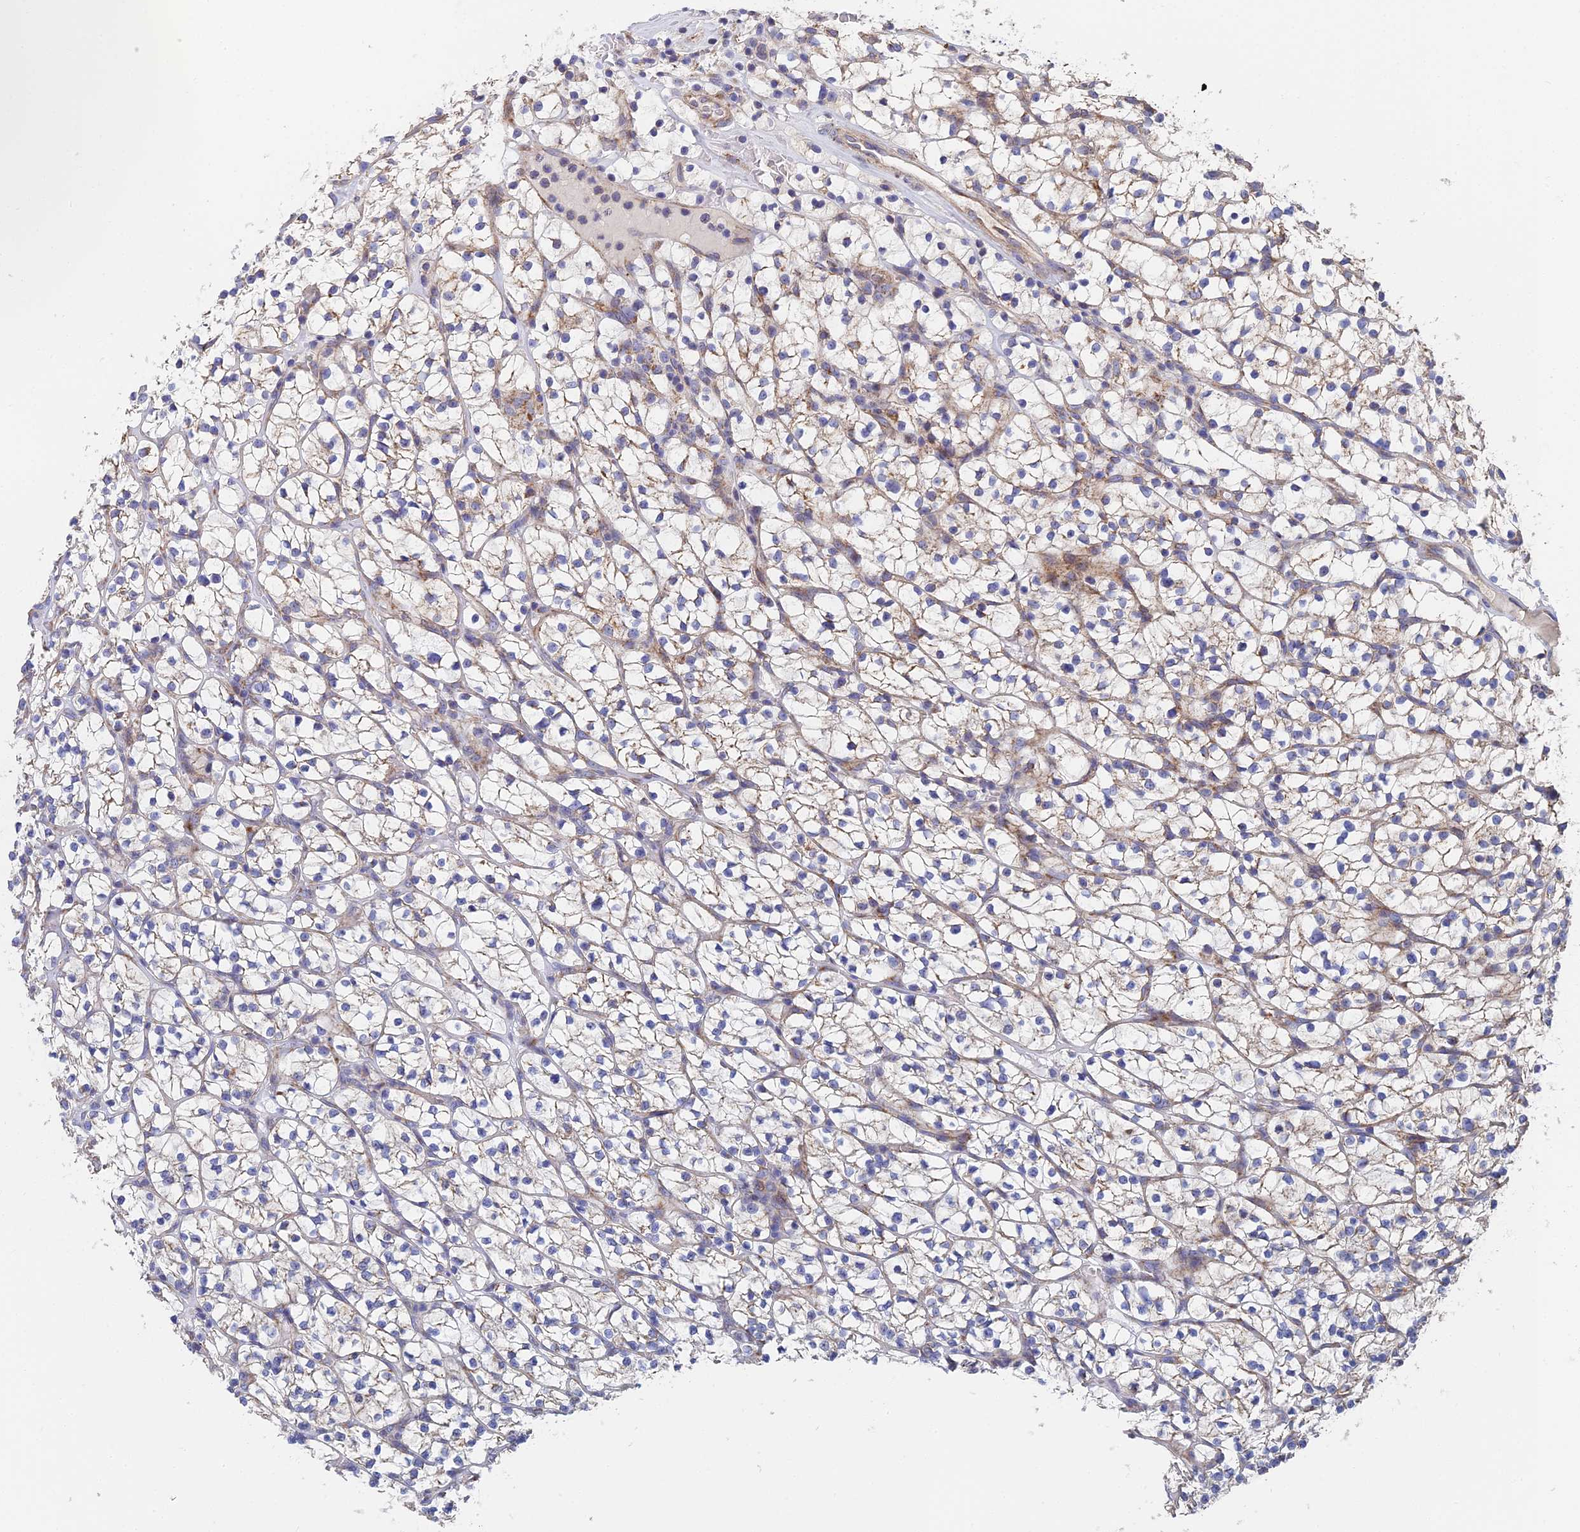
{"staining": {"intensity": "weak", "quantity": "<25%", "location": "cytoplasmic/membranous"}, "tissue": "renal cancer", "cell_type": "Tumor cells", "image_type": "cancer", "snomed": [{"axis": "morphology", "description": "Adenocarcinoma, NOS"}, {"axis": "topography", "description": "Kidney"}], "caption": "Tumor cells show no significant protein expression in renal cancer. (DAB (3,3'-diaminobenzidine) immunohistochemistry (IHC) visualized using brightfield microscopy, high magnification).", "gene": "ECSIT", "patient": {"sex": "female", "age": 64}}